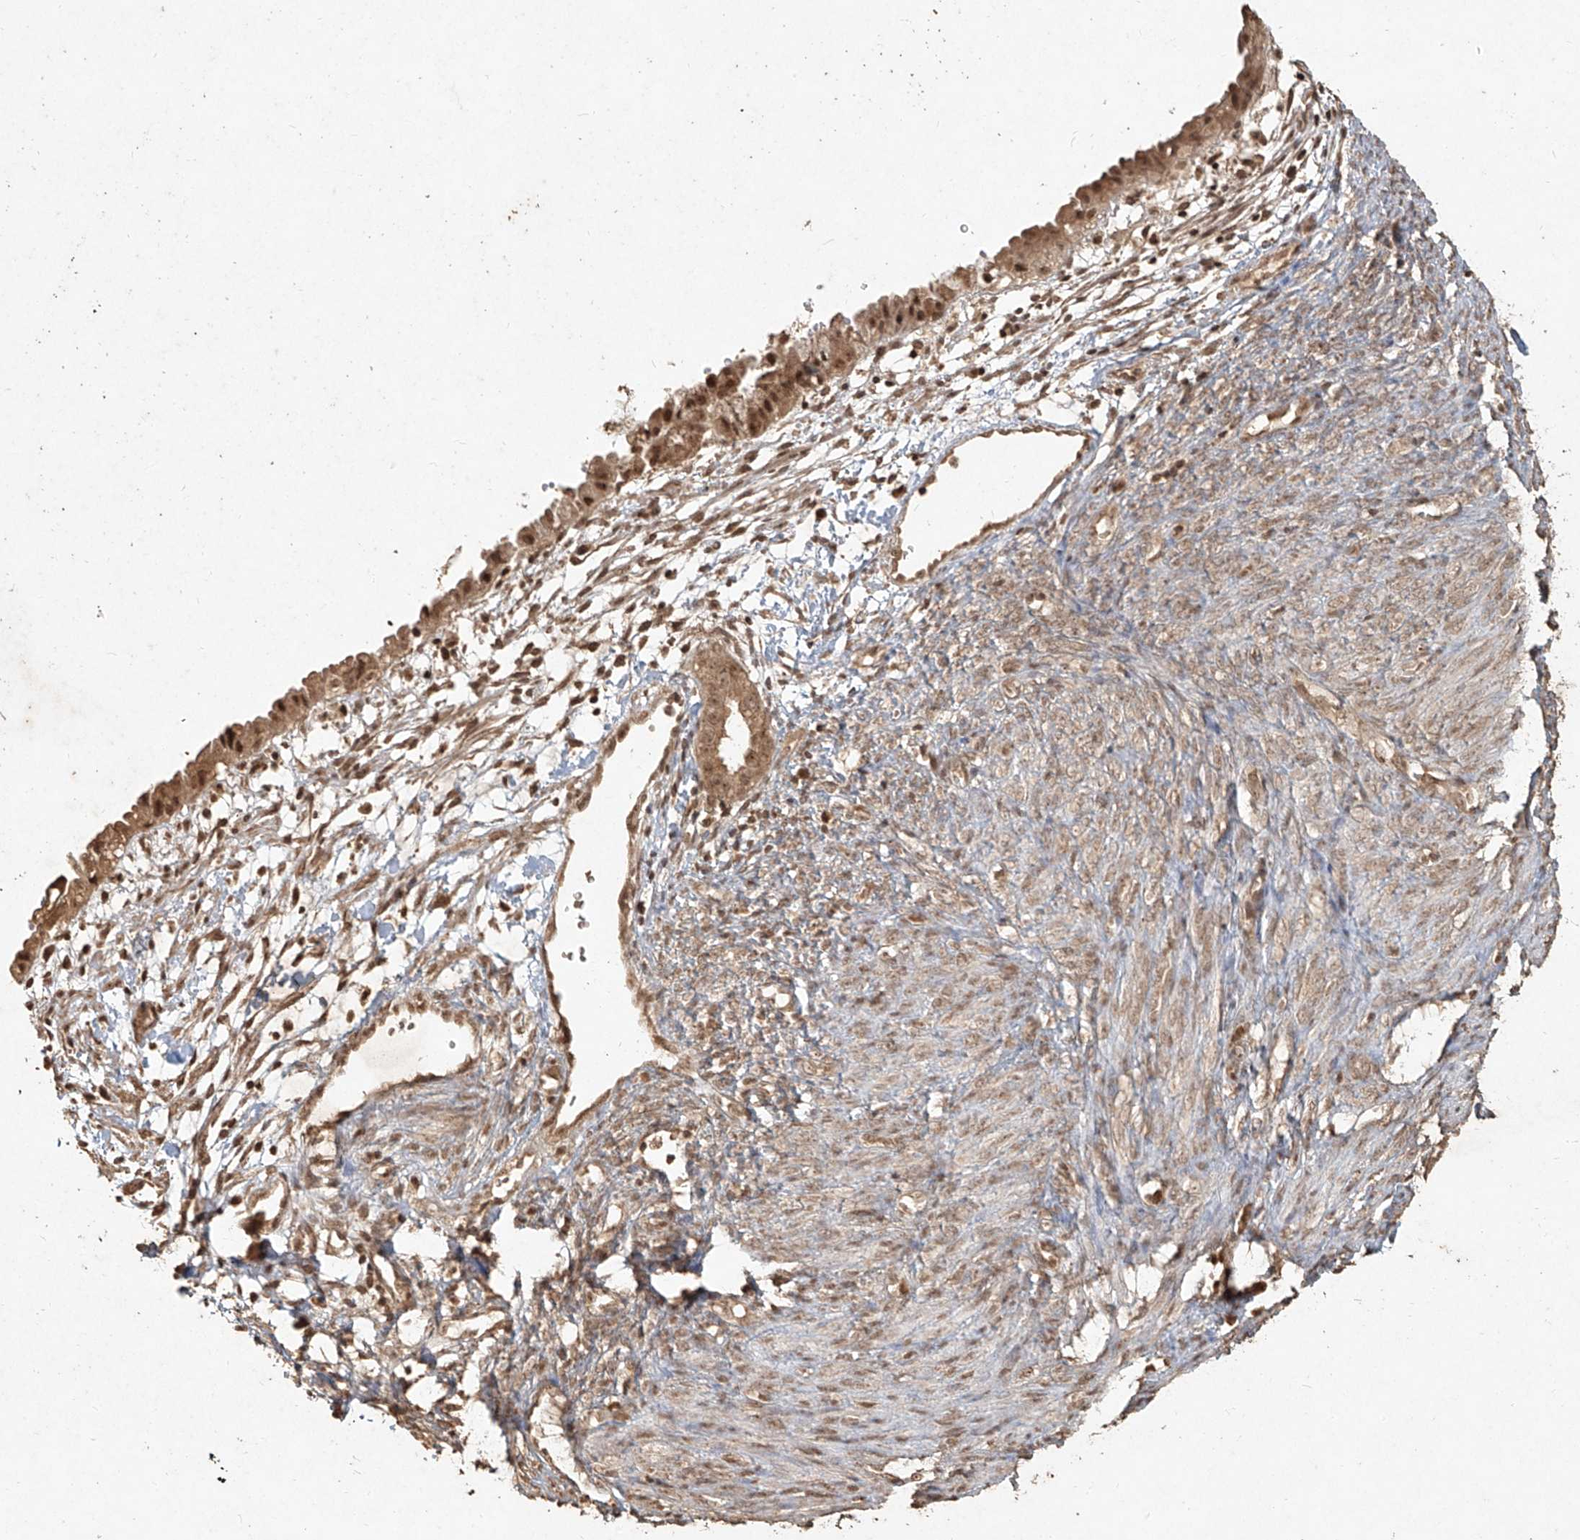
{"staining": {"intensity": "moderate", "quantity": ">75%", "location": "cytoplasmic/membranous,nuclear"}, "tissue": "cervical cancer", "cell_type": "Tumor cells", "image_type": "cancer", "snomed": [{"axis": "morphology", "description": "Normal tissue, NOS"}, {"axis": "morphology", "description": "Adenocarcinoma, NOS"}, {"axis": "topography", "description": "Cervix"}, {"axis": "topography", "description": "Endometrium"}], "caption": "Cervical cancer tissue exhibits moderate cytoplasmic/membranous and nuclear positivity in about >75% of tumor cells, visualized by immunohistochemistry.", "gene": "UBE2K", "patient": {"sex": "female", "age": 86}}